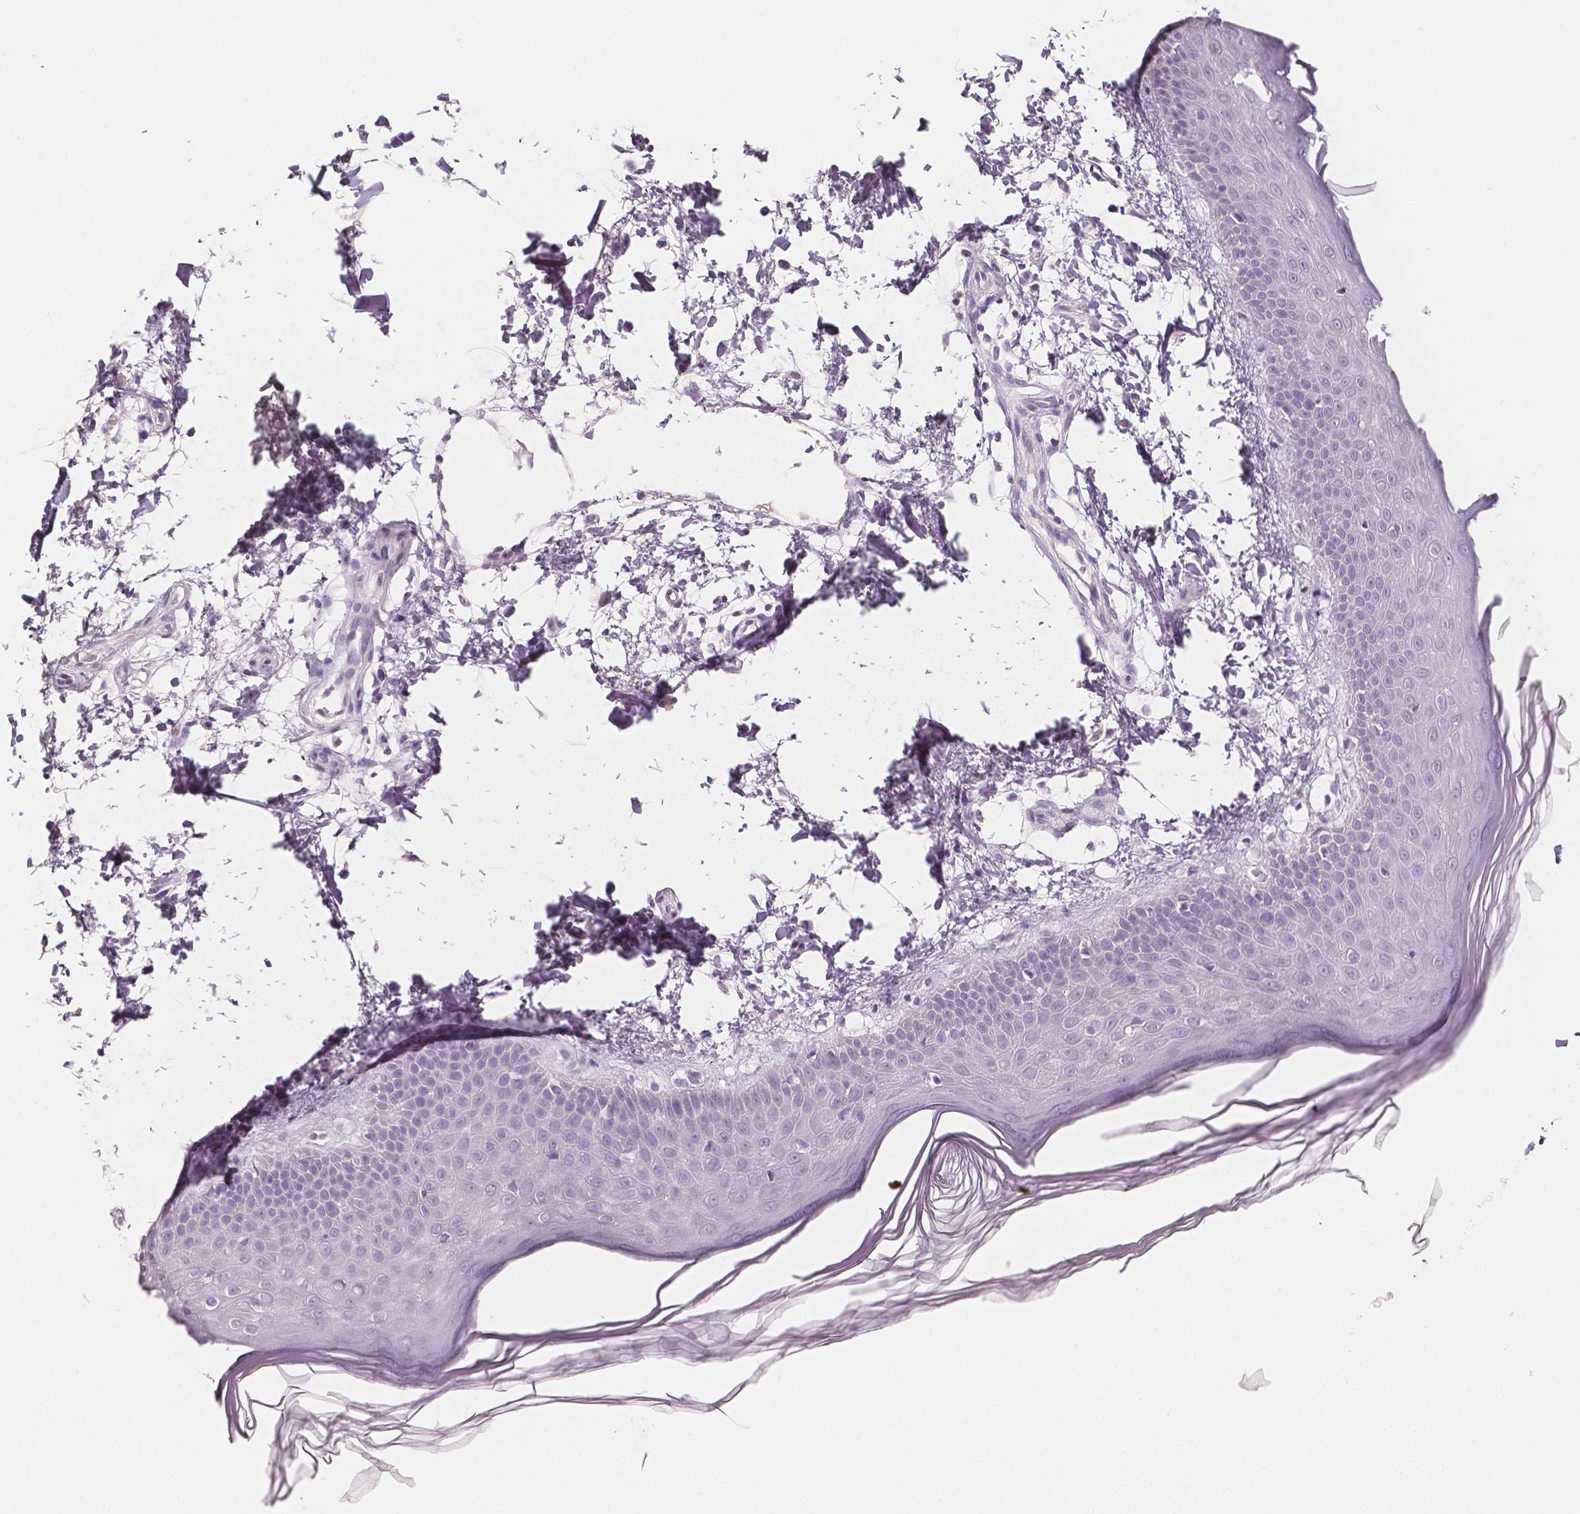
{"staining": {"intensity": "negative", "quantity": "none", "location": "none"}, "tissue": "skin", "cell_type": "Fibroblasts", "image_type": "normal", "snomed": [{"axis": "morphology", "description": "Normal tissue, NOS"}, {"axis": "topography", "description": "Skin"}], "caption": "Histopathology image shows no significant protein staining in fibroblasts of unremarkable skin. (Immunohistochemistry (ihc), brightfield microscopy, high magnification).", "gene": "NECAB2", "patient": {"sex": "female", "age": 62}}